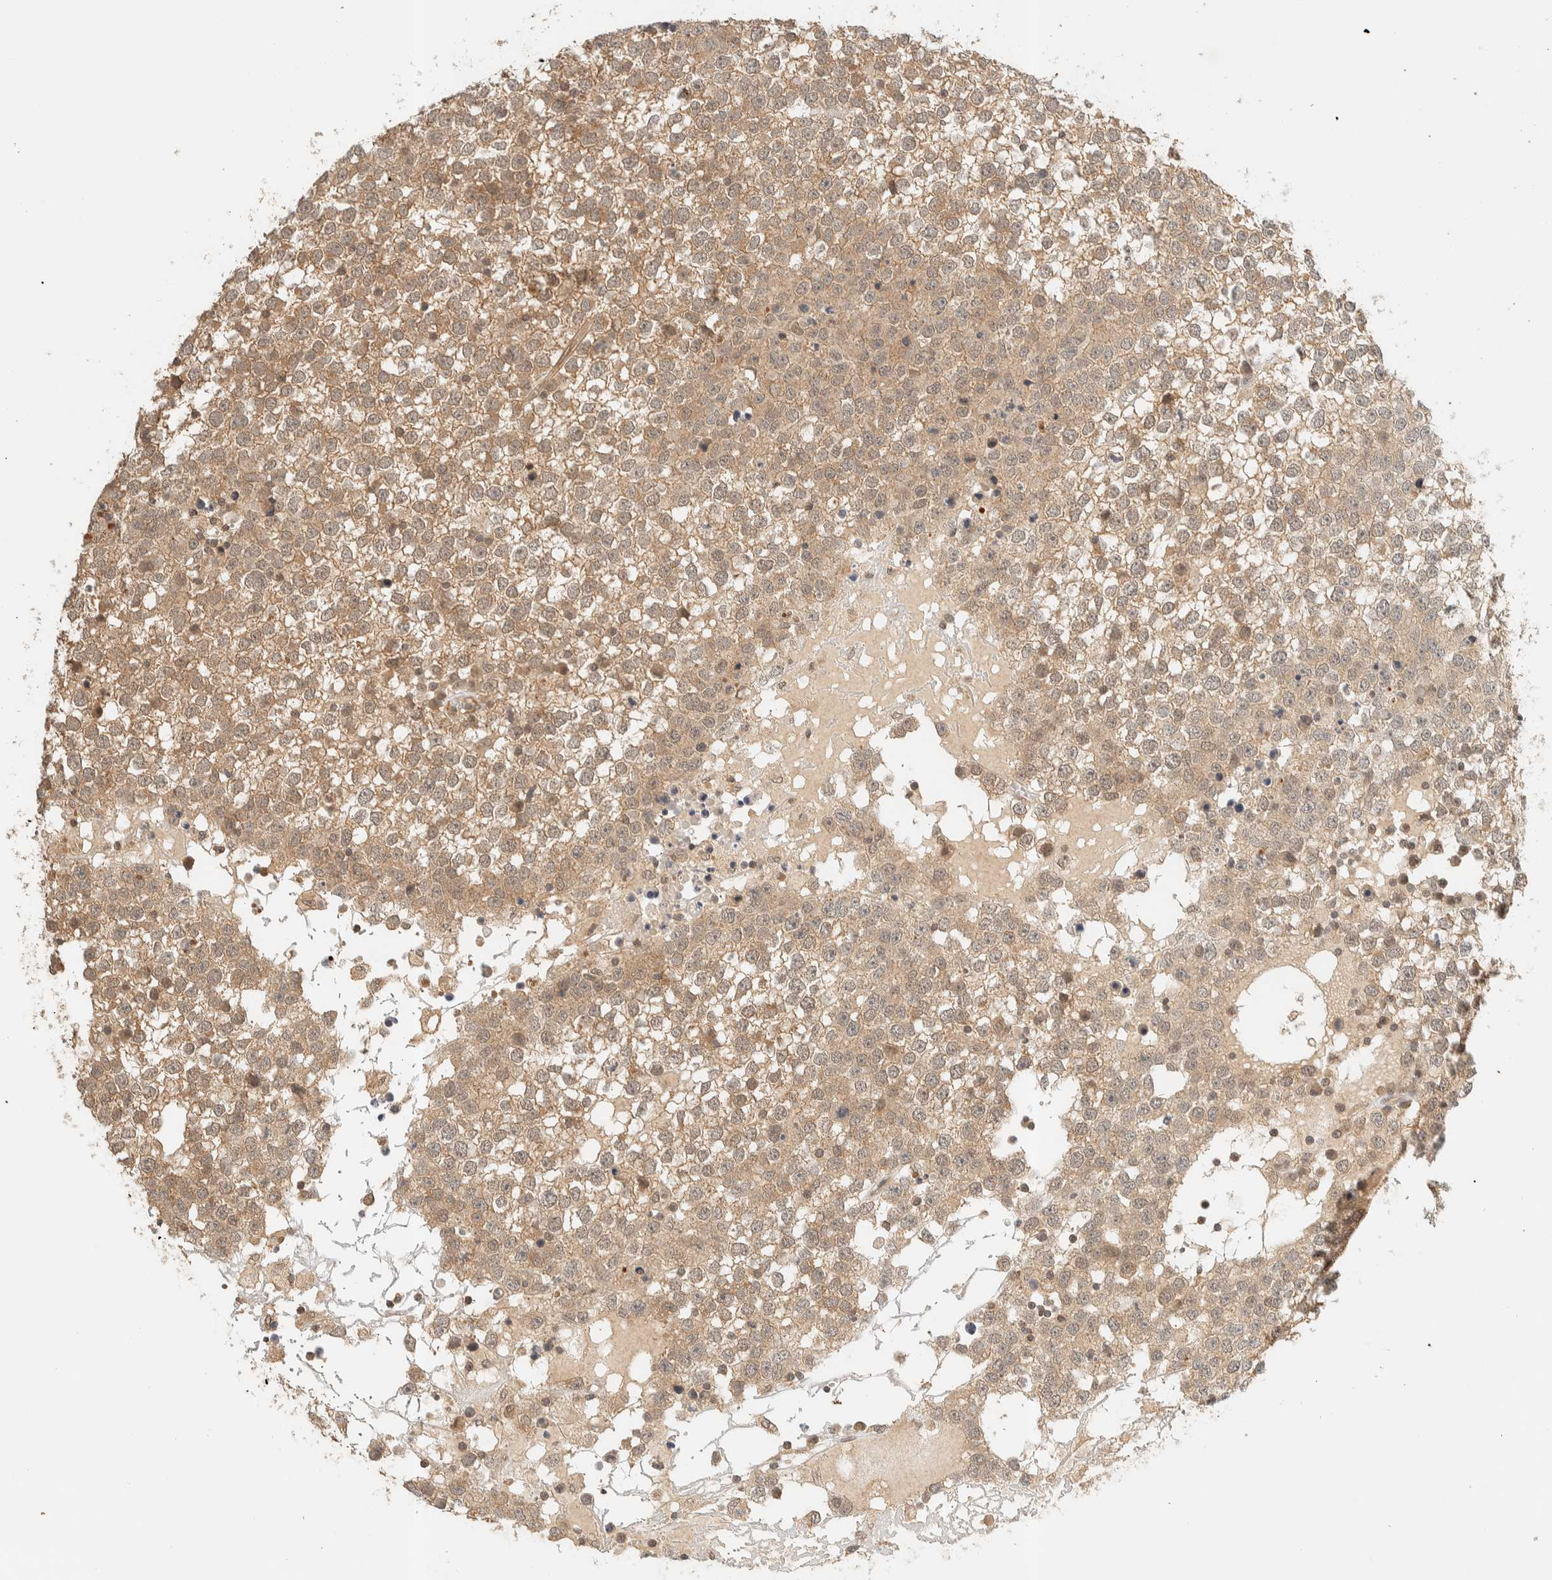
{"staining": {"intensity": "moderate", "quantity": ">75%", "location": "cytoplasmic/membranous"}, "tissue": "testis cancer", "cell_type": "Tumor cells", "image_type": "cancer", "snomed": [{"axis": "morphology", "description": "Seminoma, NOS"}, {"axis": "topography", "description": "Testis"}], "caption": "Immunohistochemical staining of testis cancer (seminoma) shows medium levels of moderate cytoplasmic/membranous protein staining in about >75% of tumor cells. The staining is performed using DAB (3,3'-diaminobenzidine) brown chromogen to label protein expression. The nuclei are counter-stained blue using hematoxylin.", "gene": "KIFAP3", "patient": {"sex": "male", "age": 65}}